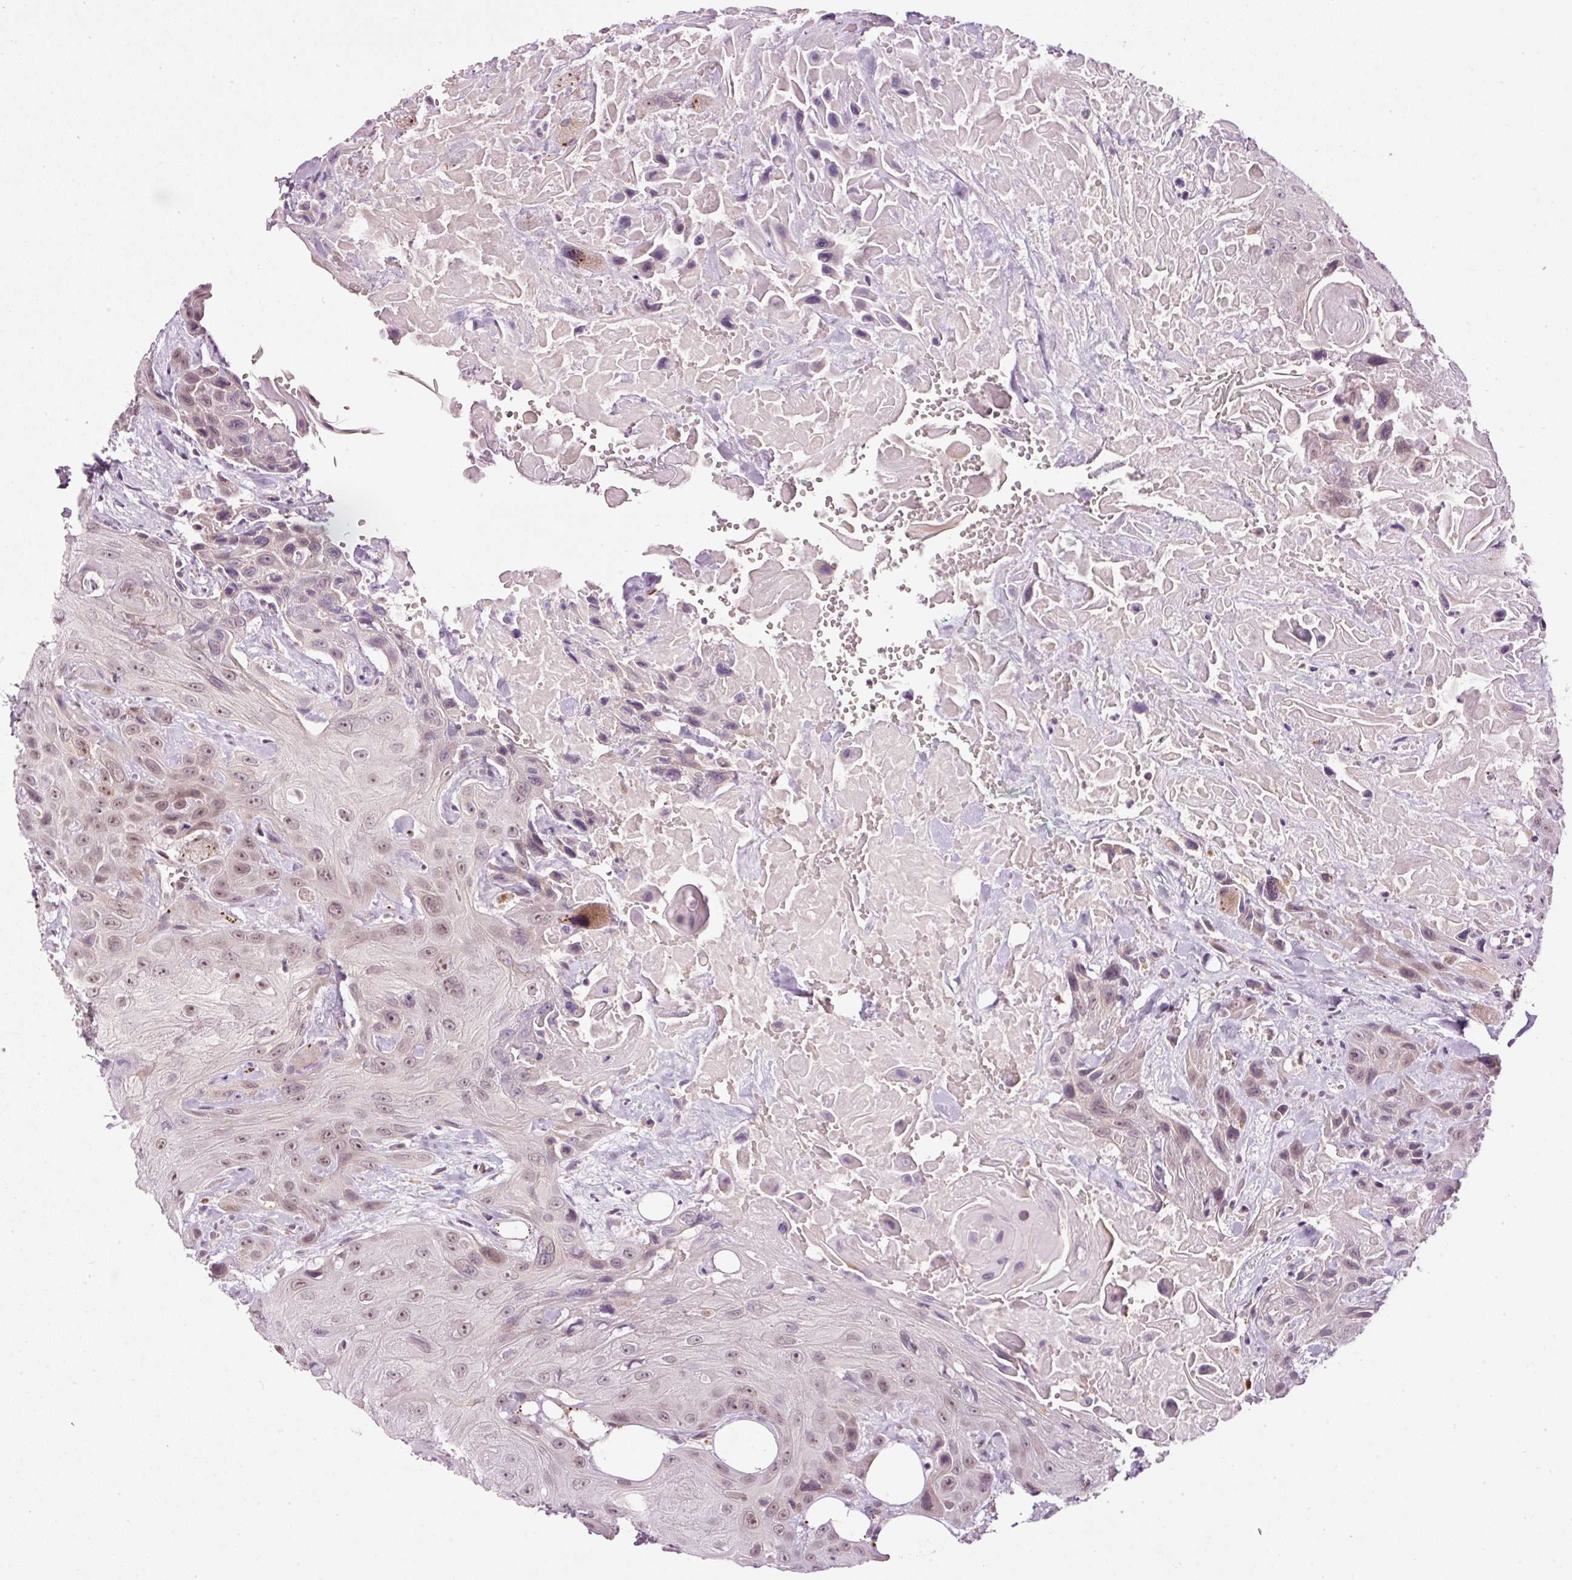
{"staining": {"intensity": "weak", "quantity": "25%-75%", "location": "nuclear"}, "tissue": "head and neck cancer", "cell_type": "Tumor cells", "image_type": "cancer", "snomed": [{"axis": "morphology", "description": "Squamous cell carcinoma, NOS"}, {"axis": "topography", "description": "Head-Neck"}], "caption": "Immunohistochemical staining of human head and neck cancer demonstrates low levels of weak nuclear expression in approximately 25%-75% of tumor cells.", "gene": "ZNF639", "patient": {"sex": "male", "age": 81}}